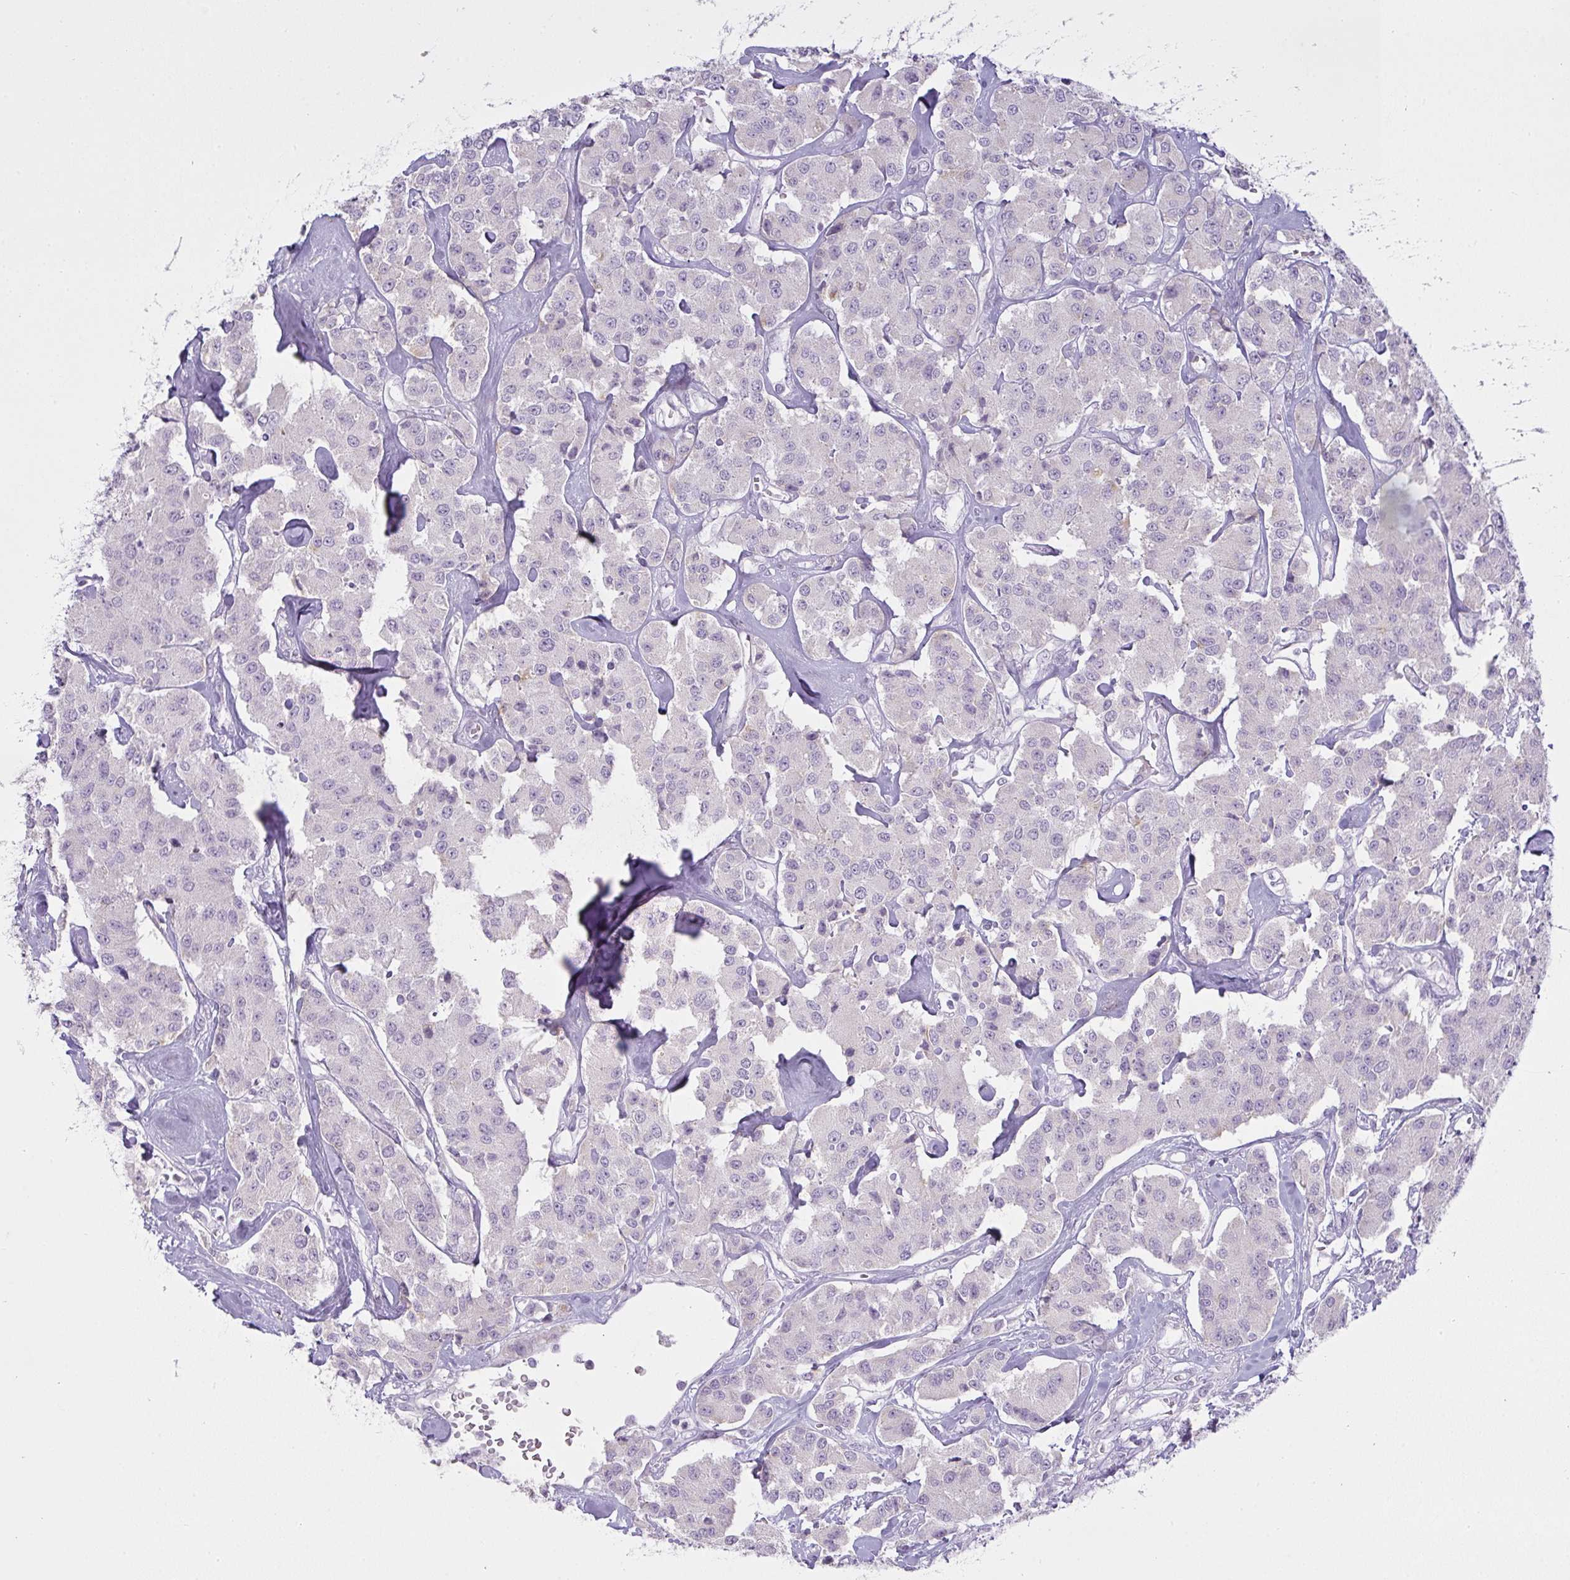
{"staining": {"intensity": "negative", "quantity": "none", "location": "none"}, "tissue": "carcinoid", "cell_type": "Tumor cells", "image_type": "cancer", "snomed": [{"axis": "morphology", "description": "Carcinoid, malignant, NOS"}, {"axis": "topography", "description": "Pancreas"}], "caption": "A micrograph of human malignant carcinoid is negative for staining in tumor cells.", "gene": "SIRPB2", "patient": {"sex": "male", "age": 41}}